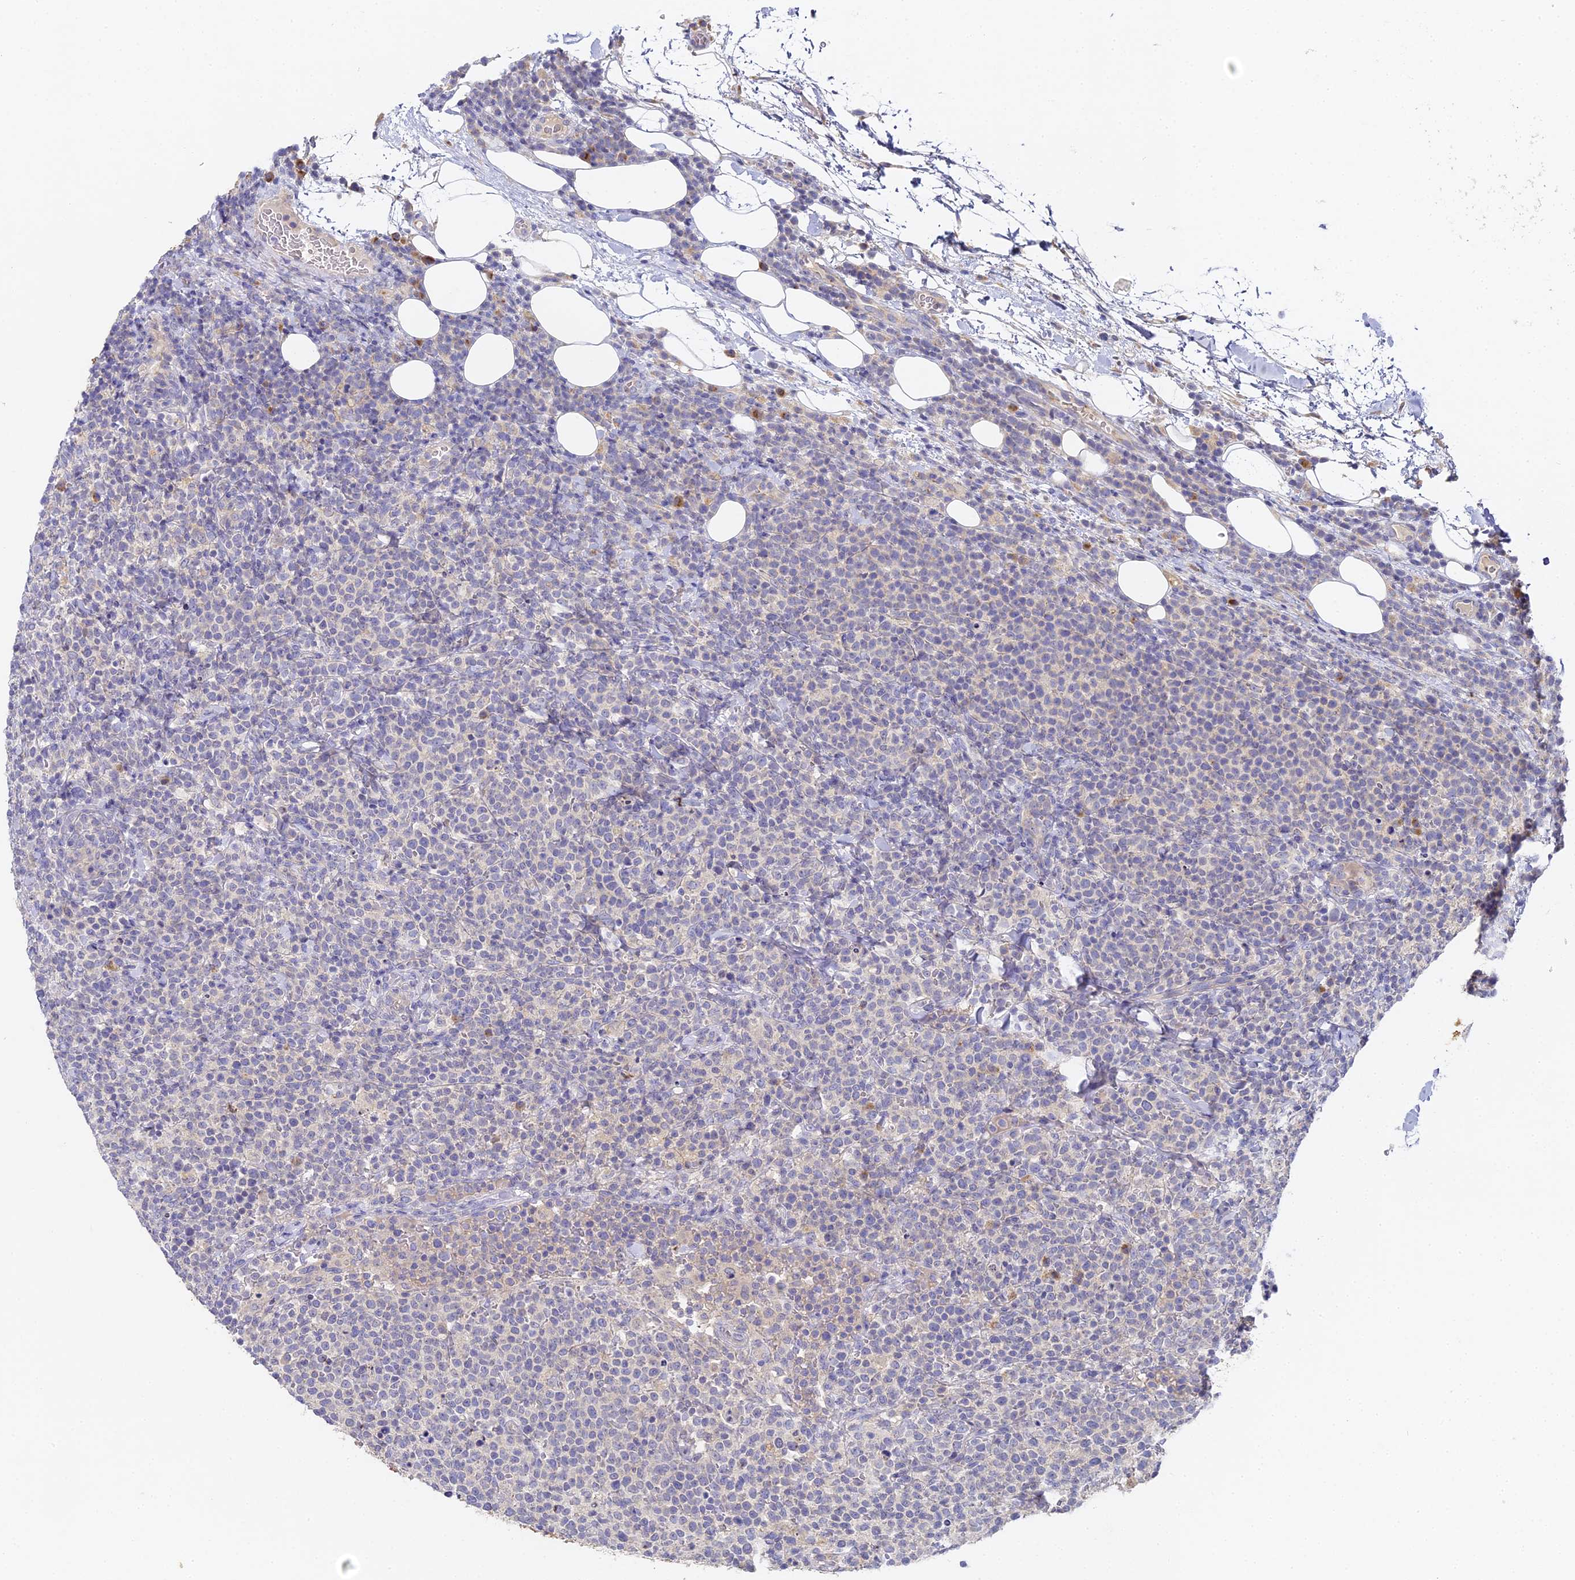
{"staining": {"intensity": "negative", "quantity": "none", "location": "none"}, "tissue": "lymphoma", "cell_type": "Tumor cells", "image_type": "cancer", "snomed": [{"axis": "morphology", "description": "Malignant lymphoma, non-Hodgkin's type, High grade"}, {"axis": "topography", "description": "Lymph node"}], "caption": "IHC image of high-grade malignant lymphoma, non-Hodgkin's type stained for a protein (brown), which shows no expression in tumor cells. The staining was performed using DAB (3,3'-diaminobenzidine) to visualize the protein expression in brown, while the nuclei were stained in blue with hematoxylin (Magnification: 20x).", "gene": "DONSON", "patient": {"sex": "male", "age": 61}}